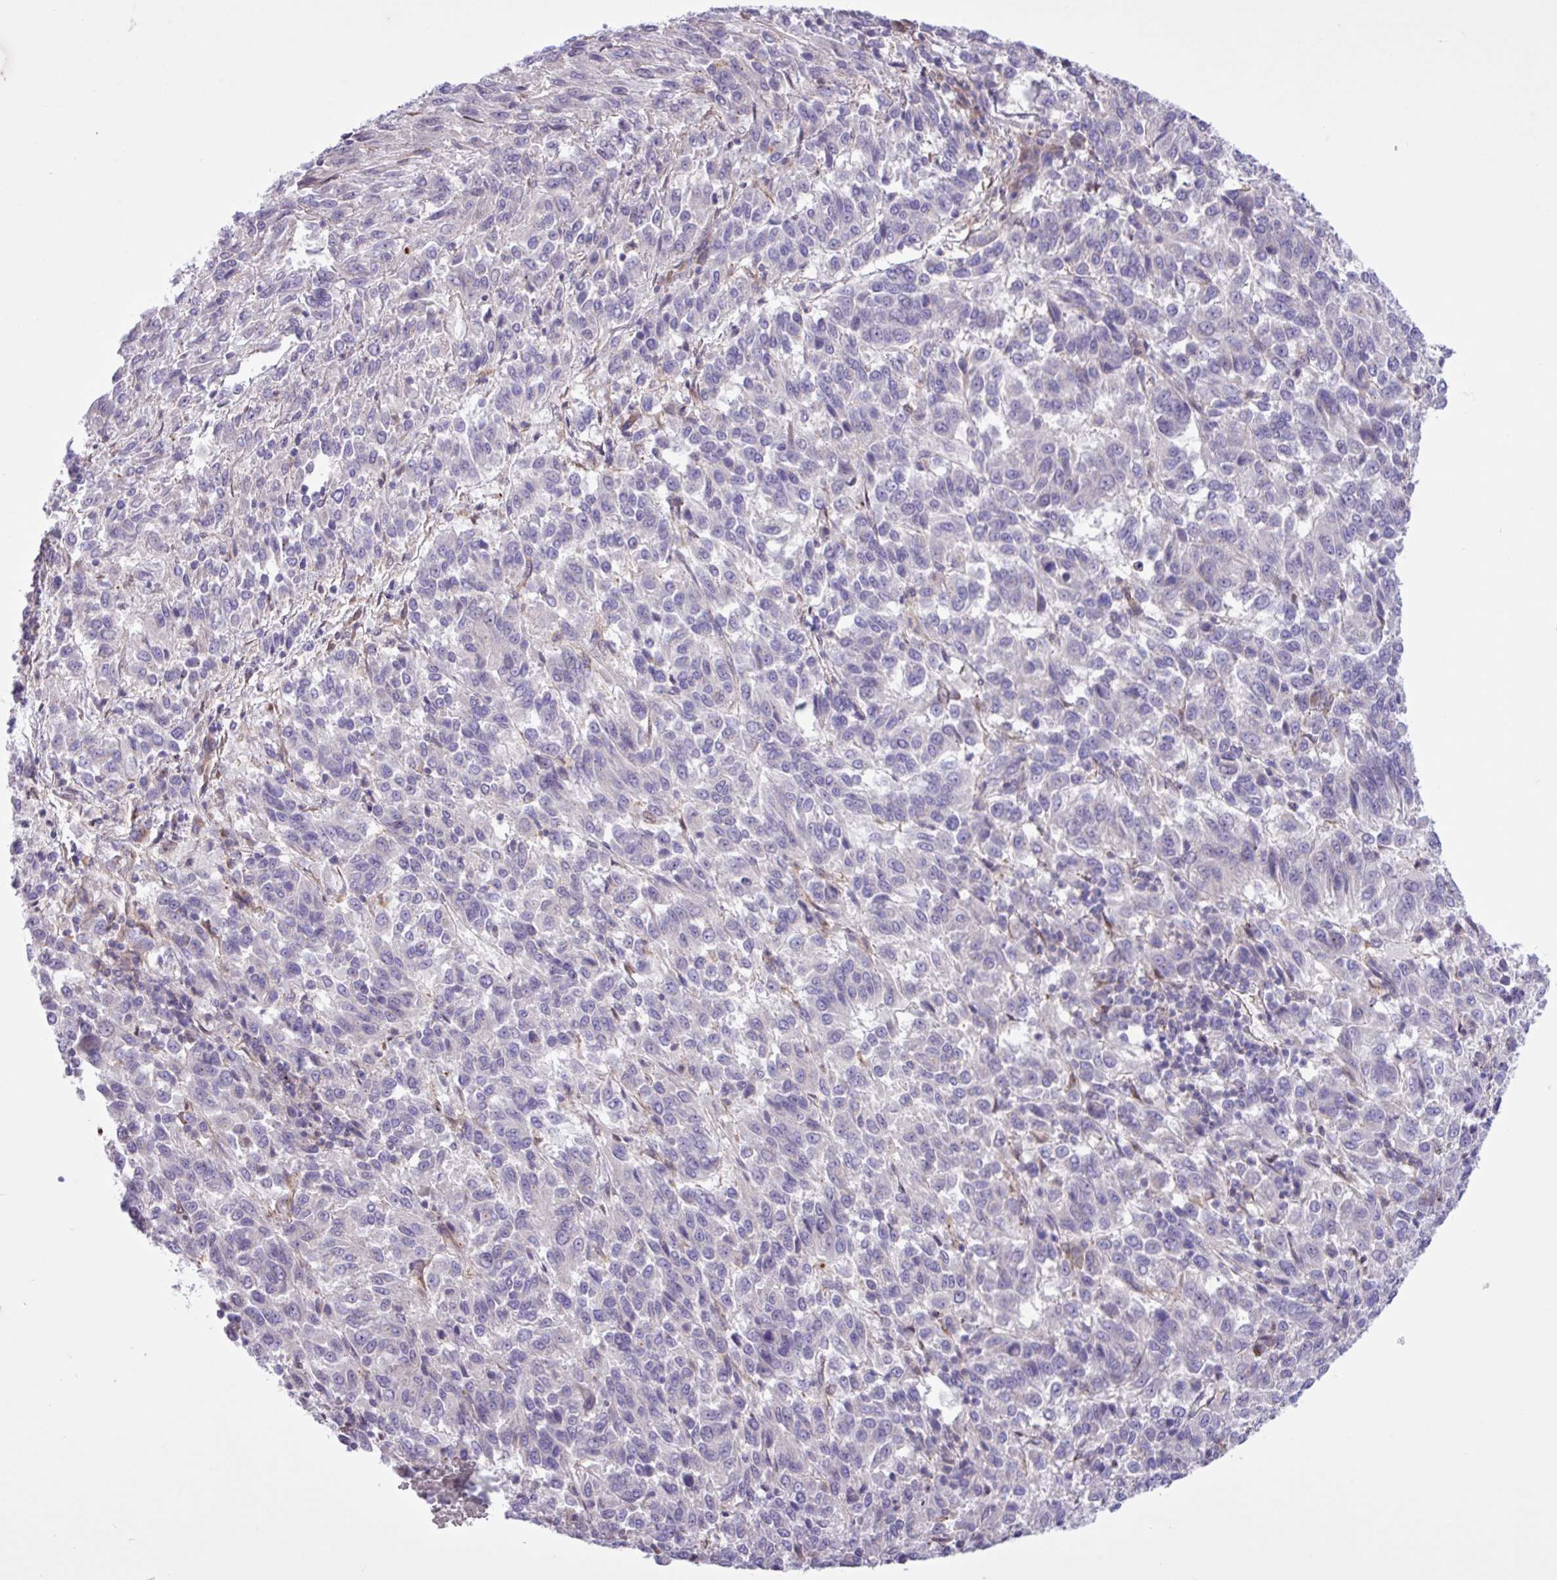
{"staining": {"intensity": "negative", "quantity": "none", "location": "none"}, "tissue": "melanoma", "cell_type": "Tumor cells", "image_type": "cancer", "snomed": [{"axis": "morphology", "description": "Malignant melanoma, Metastatic site"}, {"axis": "topography", "description": "Lung"}], "caption": "Immunohistochemistry (IHC) photomicrograph of malignant melanoma (metastatic site) stained for a protein (brown), which reveals no staining in tumor cells.", "gene": "SPINK8", "patient": {"sex": "male", "age": 64}}